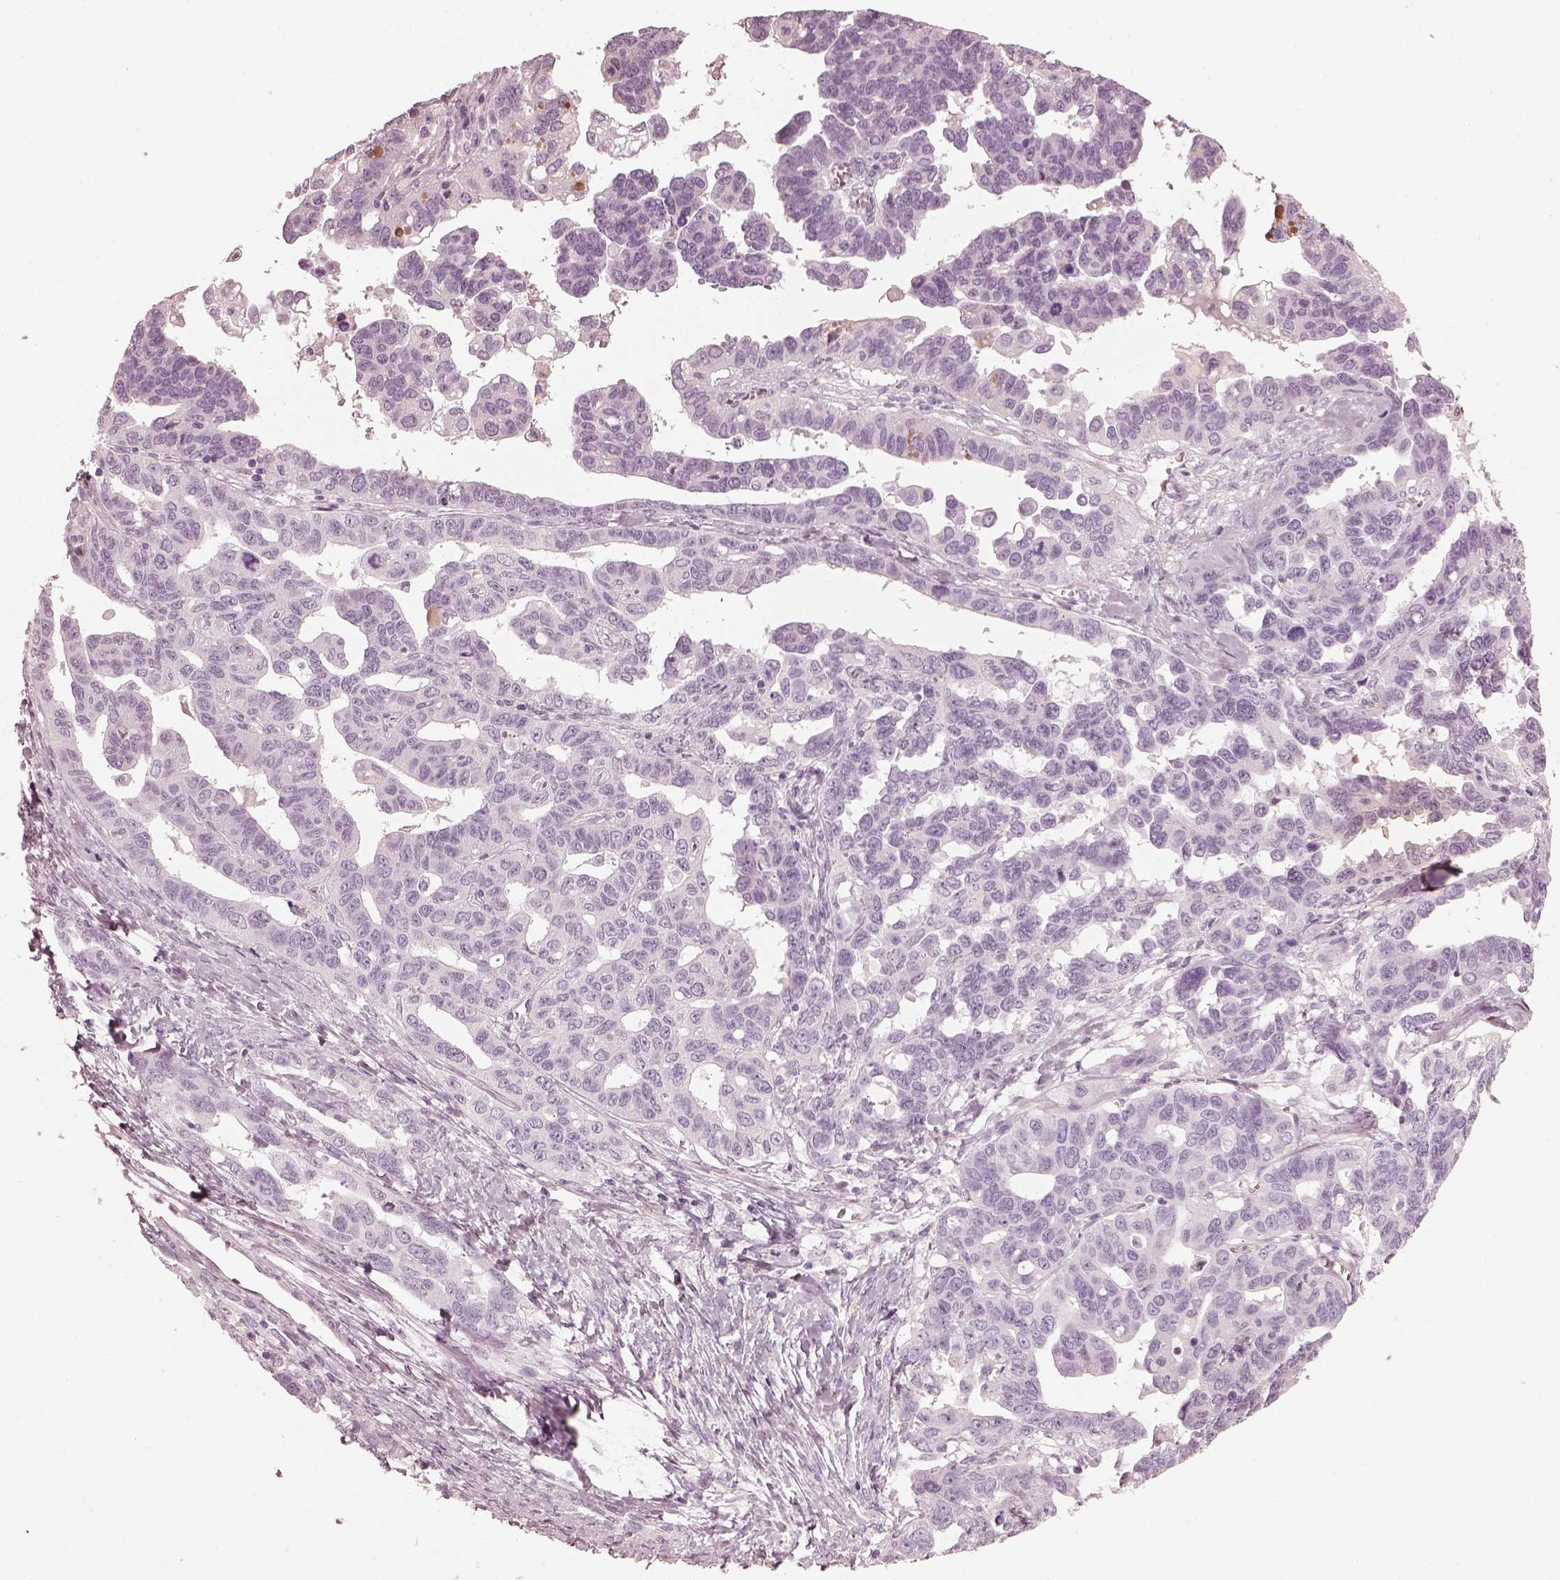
{"staining": {"intensity": "negative", "quantity": "none", "location": "none"}, "tissue": "ovarian cancer", "cell_type": "Tumor cells", "image_type": "cancer", "snomed": [{"axis": "morphology", "description": "Cystadenocarcinoma, serous, NOS"}, {"axis": "topography", "description": "Ovary"}], "caption": "The image demonstrates no significant expression in tumor cells of ovarian serous cystadenocarcinoma.", "gene": "OPTC", "patient": {"sex": "female", "age": 69}}